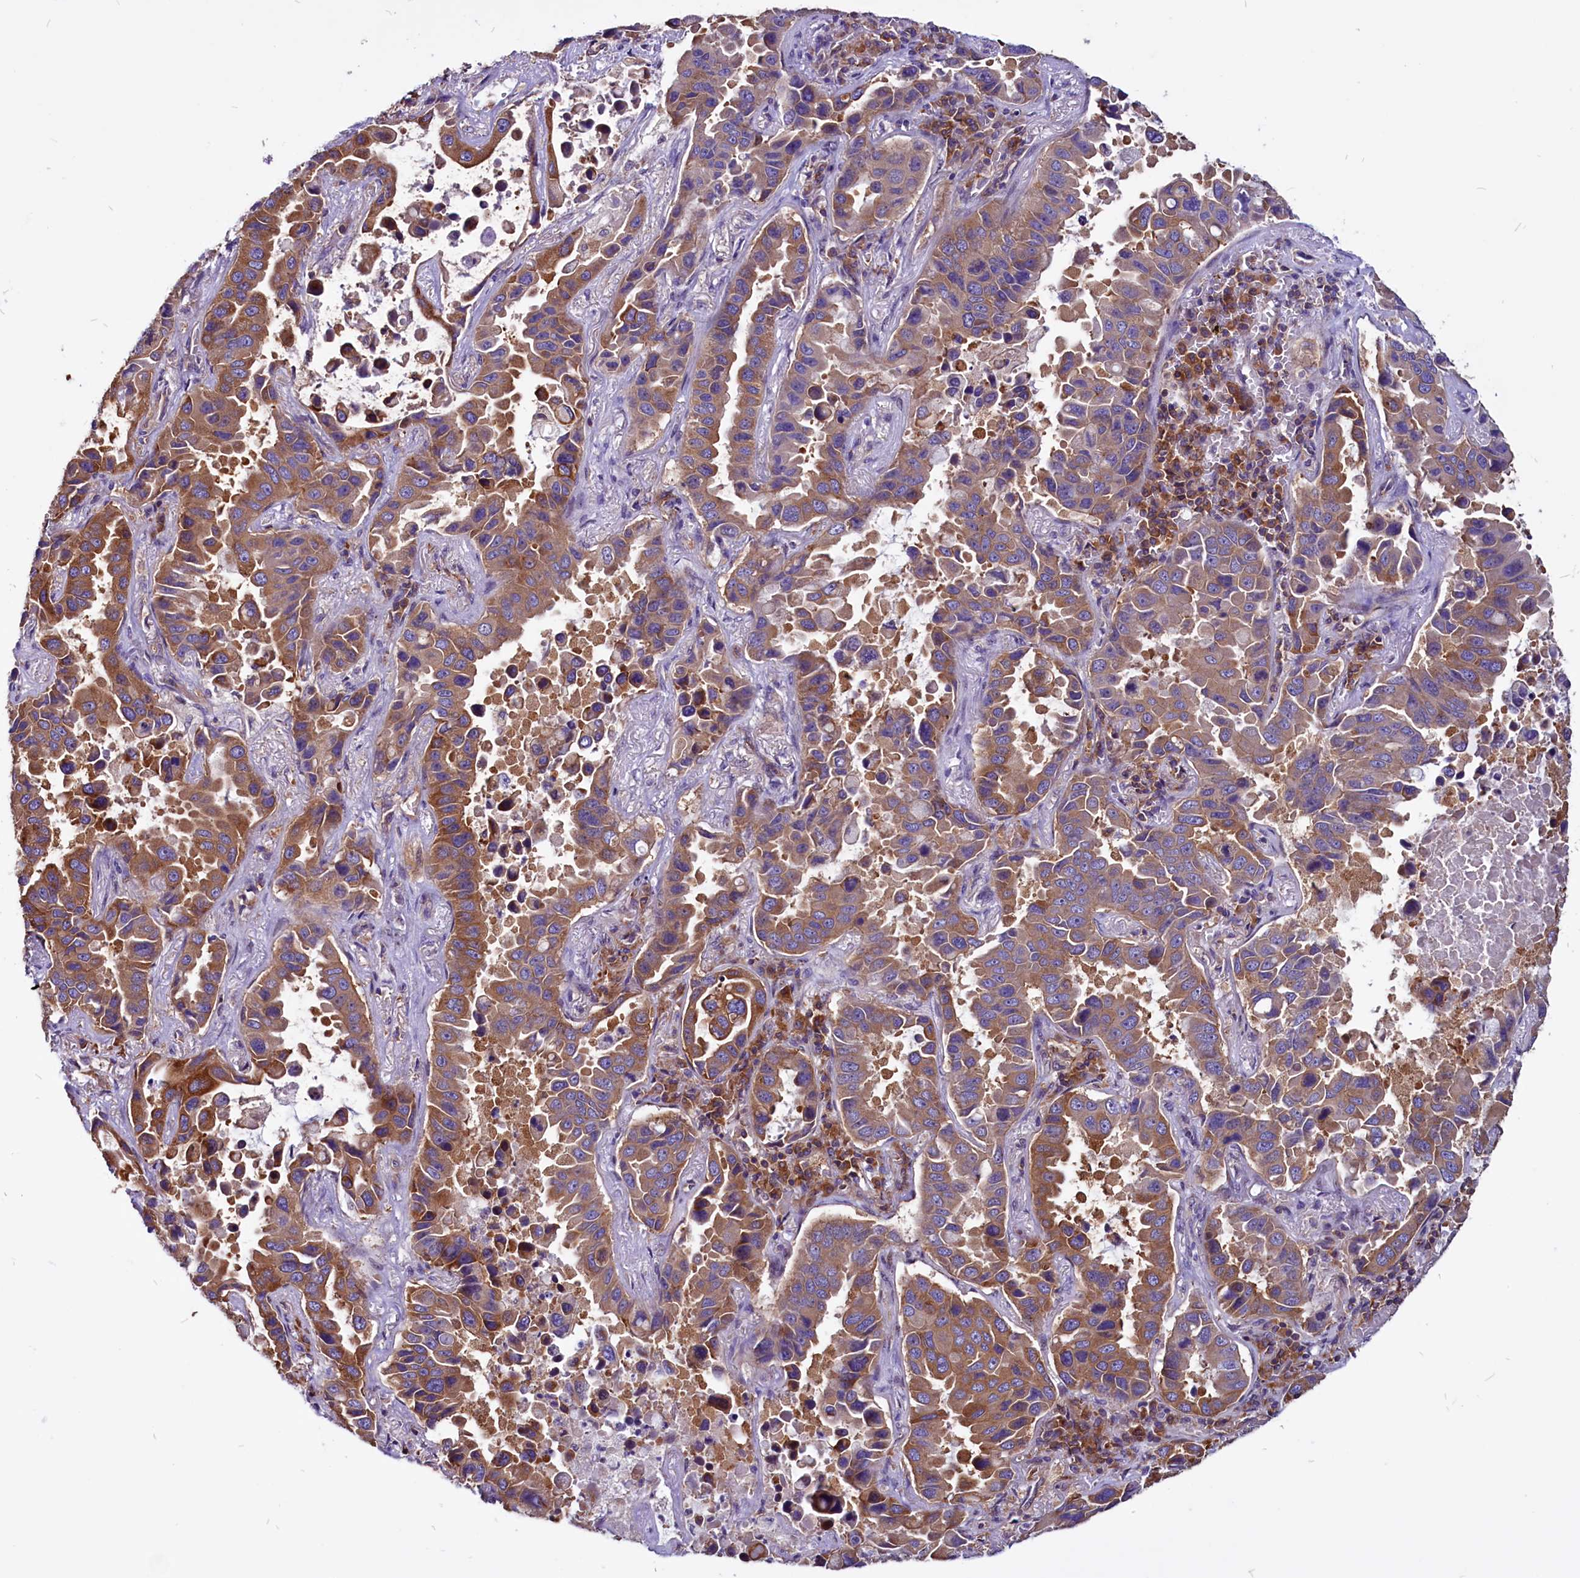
{"staining": {"intensity": "moderate", "quantity": ">75%", "location": "cytoplasmic/membranous"}, "tissue": "lung cancer", "cell_type": "Tumor cells", "image_type": "cancer", "snomed": [{"axis": "morphology", "description": "Adenocarcinoma, NOS"}, {"axis": "topography", "description": "Lung"}], "caption": "A high-resolution histopathology image shows immunohistochemistry (IHC) staining of lung cancer (adenocarcinoma), which exhibits moderate cytoplasmic/membranous expression in about >75% of tumor cells.", "gene": "EIF3G", "patient": {"sex": "male", "age": 64}}